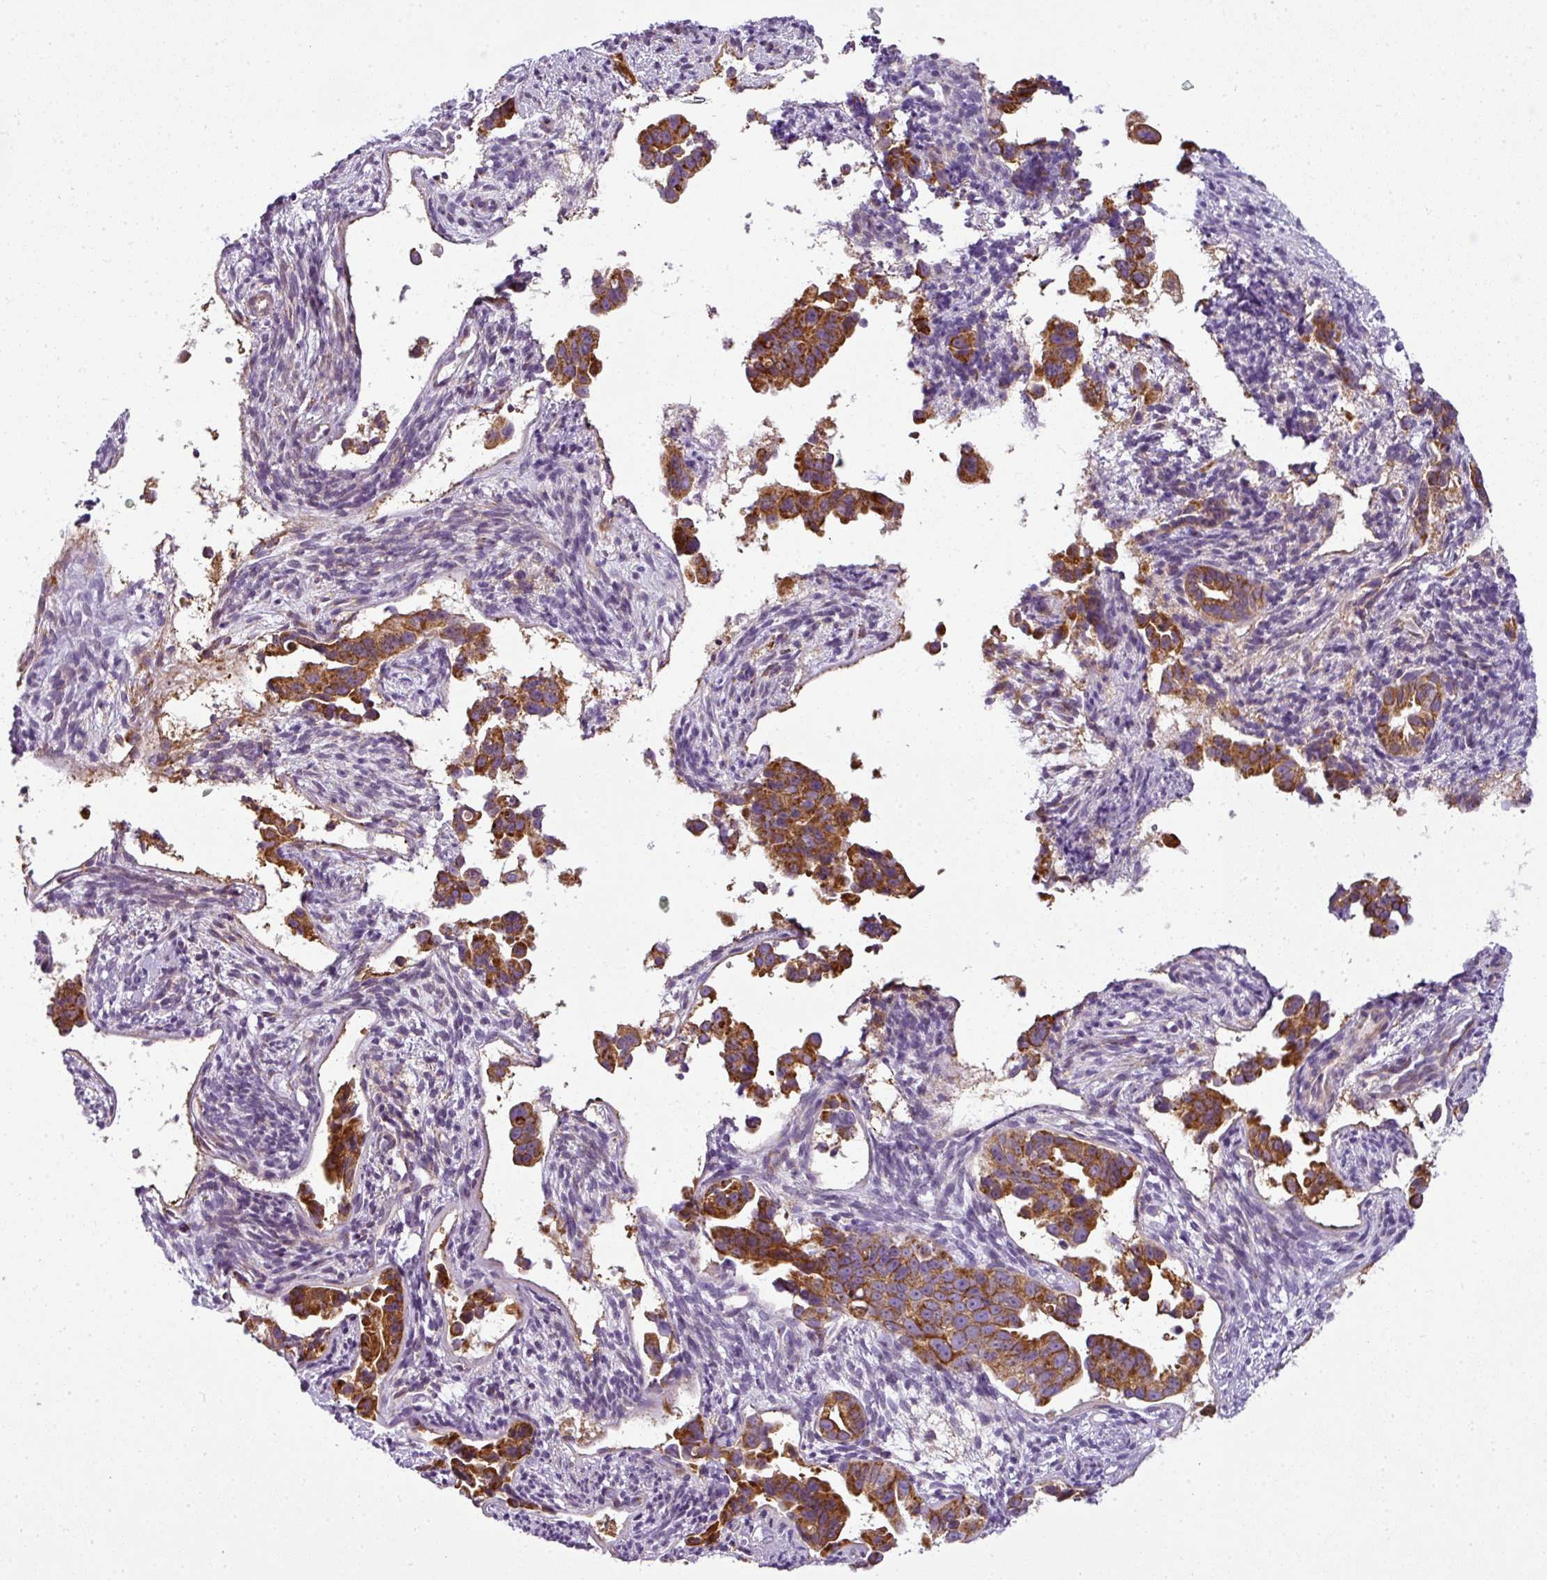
{"staining": {"intensity": "strong", "quantity": ">75%", "location": "cytoplasmic/membranous"}, "tissue": "endometrial cancer", "cell_type": "Tumor cells", "image_type": "cancer", "snomed": [{"axis": "morphology", "description": "Adenocarcinoma, NOS"}, {"axis": "topography", "description": "Endometrium"}], "caption": "Immunohistochemistry image of neoplastic tissue: human adenocarcinoma (endometrial) stained using IHC exhibits high levels of strong protein expression localized specifically in the cytoplasmic/membranous of tumor cells, appearing as a cytoplasmic/membranous brown color.", "gene": "ANKRD18A", "patient": {"sex": "female", "age": 57}}